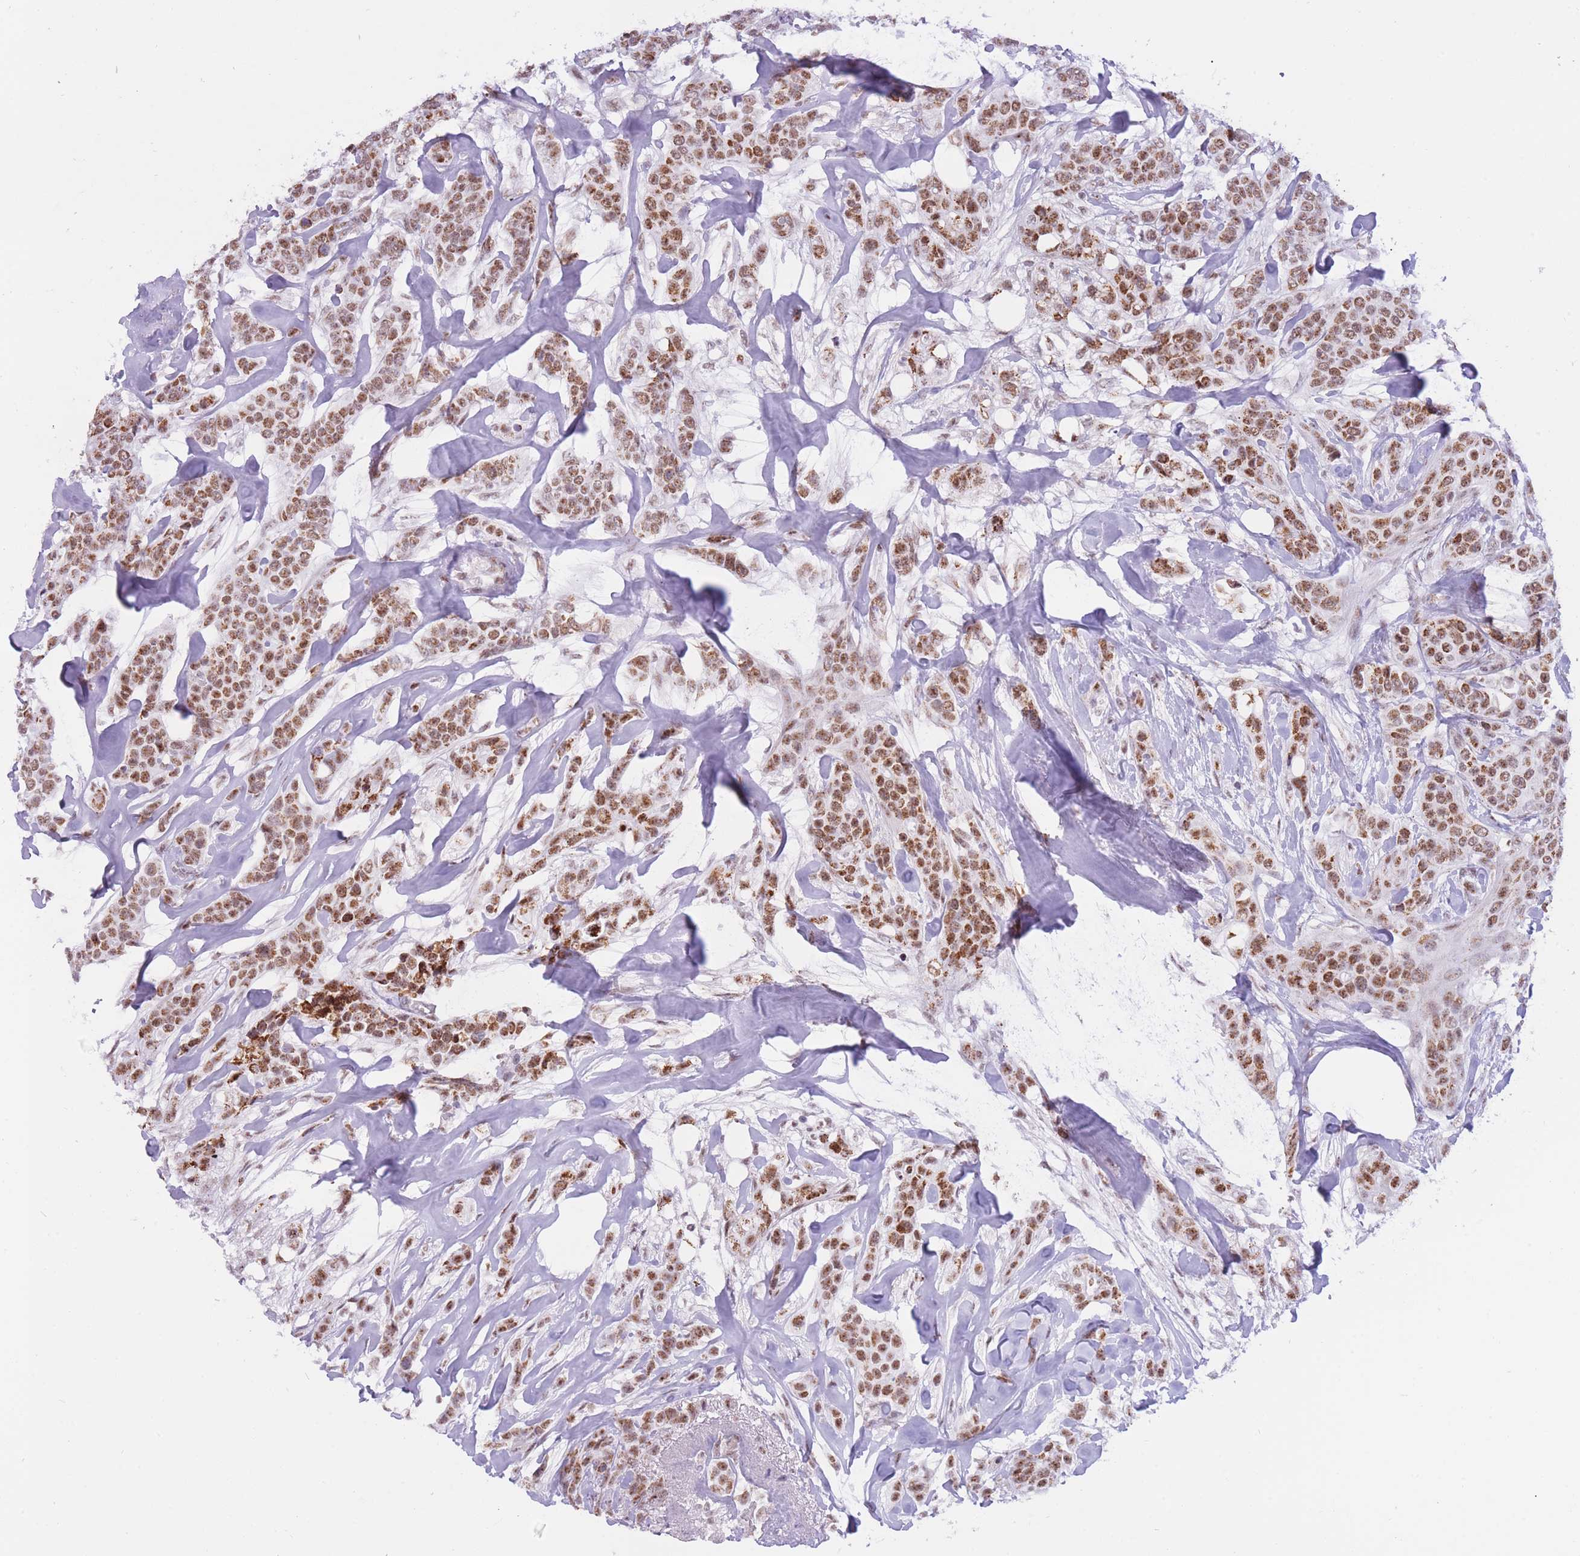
{"staining": {"intensity": "moderate", "quantity": ">75%", "location": "cytoplasmic/membranous,nuclear"}, "tissue": "breast cancer", "cell_type": "Tumor cells", "image_type": "cancer", "snomed": [{"axis": "morphology", "description": "Lobular carcinoma"}, {"axis": "topography", "description": "Breast"}], "caption": "Immunohistochemical staining of breast lobular carcinoma exhibits moderate cytoplasmic/membranous and nuclear protein positivity in about >75% of tumor cells.", "gene": "CYP2B6", "patient": {"sex": "female", "age": 51}}